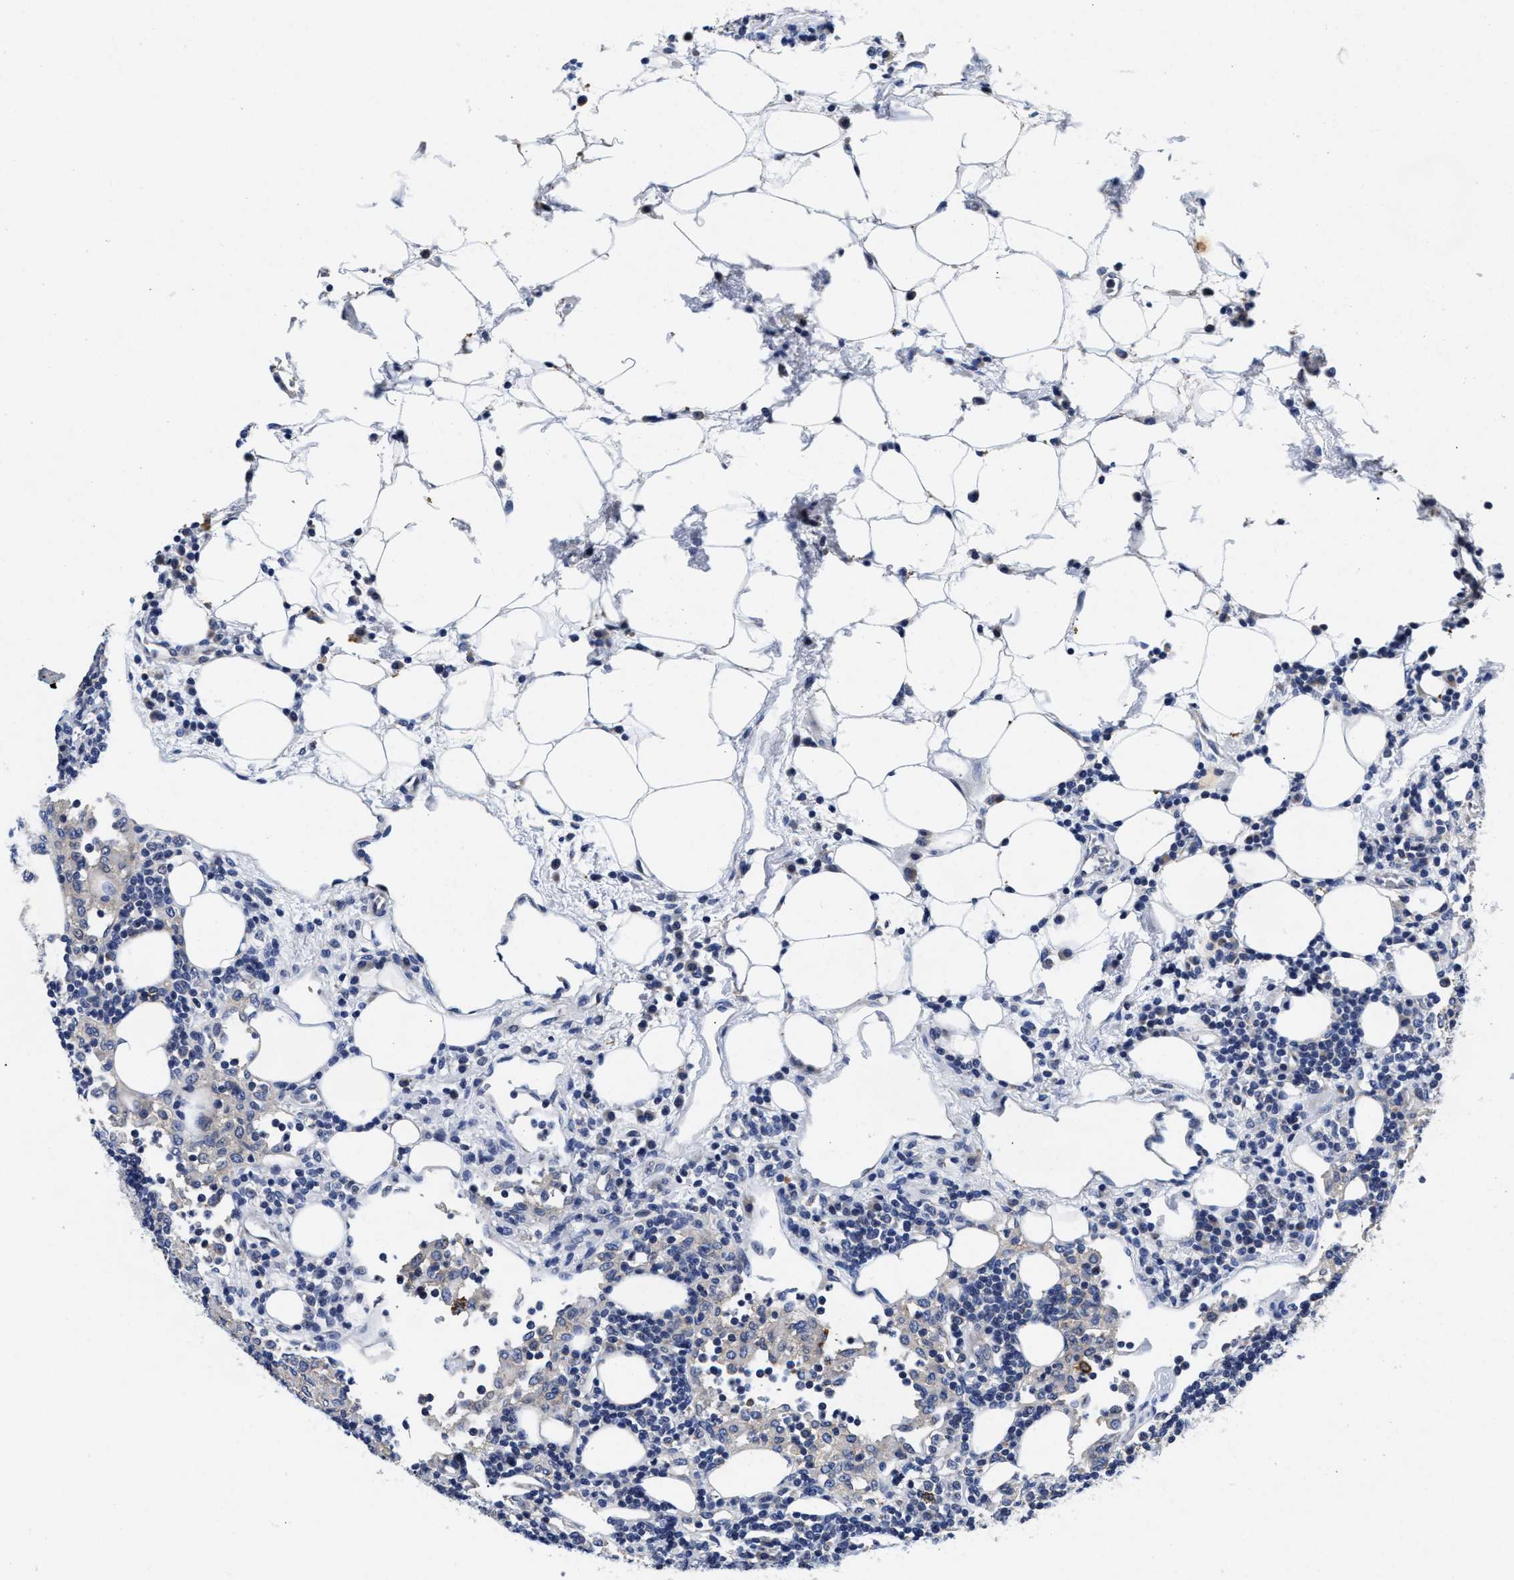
{"staining": {"intensity": "negative", "quantity": "none", "location": "none"}, "tissue": "lymph node", "cell_type": "Germinal center cells", "image_type": "normal", "snomed": [{"axis": "morphology", "description": "Normal tissue, NOS"}, {"axis": "morphology", "description": "Carcinoid, malignant, NOS"}, {"axis": "topography", "description": "Lymph node"}], "caption": "Immunohistochemistry image of unremarkable lymph node stained for a protein (brown), which reveals no positivity in germinal center cells. The staining is performed using DAB (3,3'-diaminobenzidine) brown chromogen with nuclei counter-stained in using hematoxylin.", "gene": "LAD1", "patient": {"sex": "male", "age": 47}}